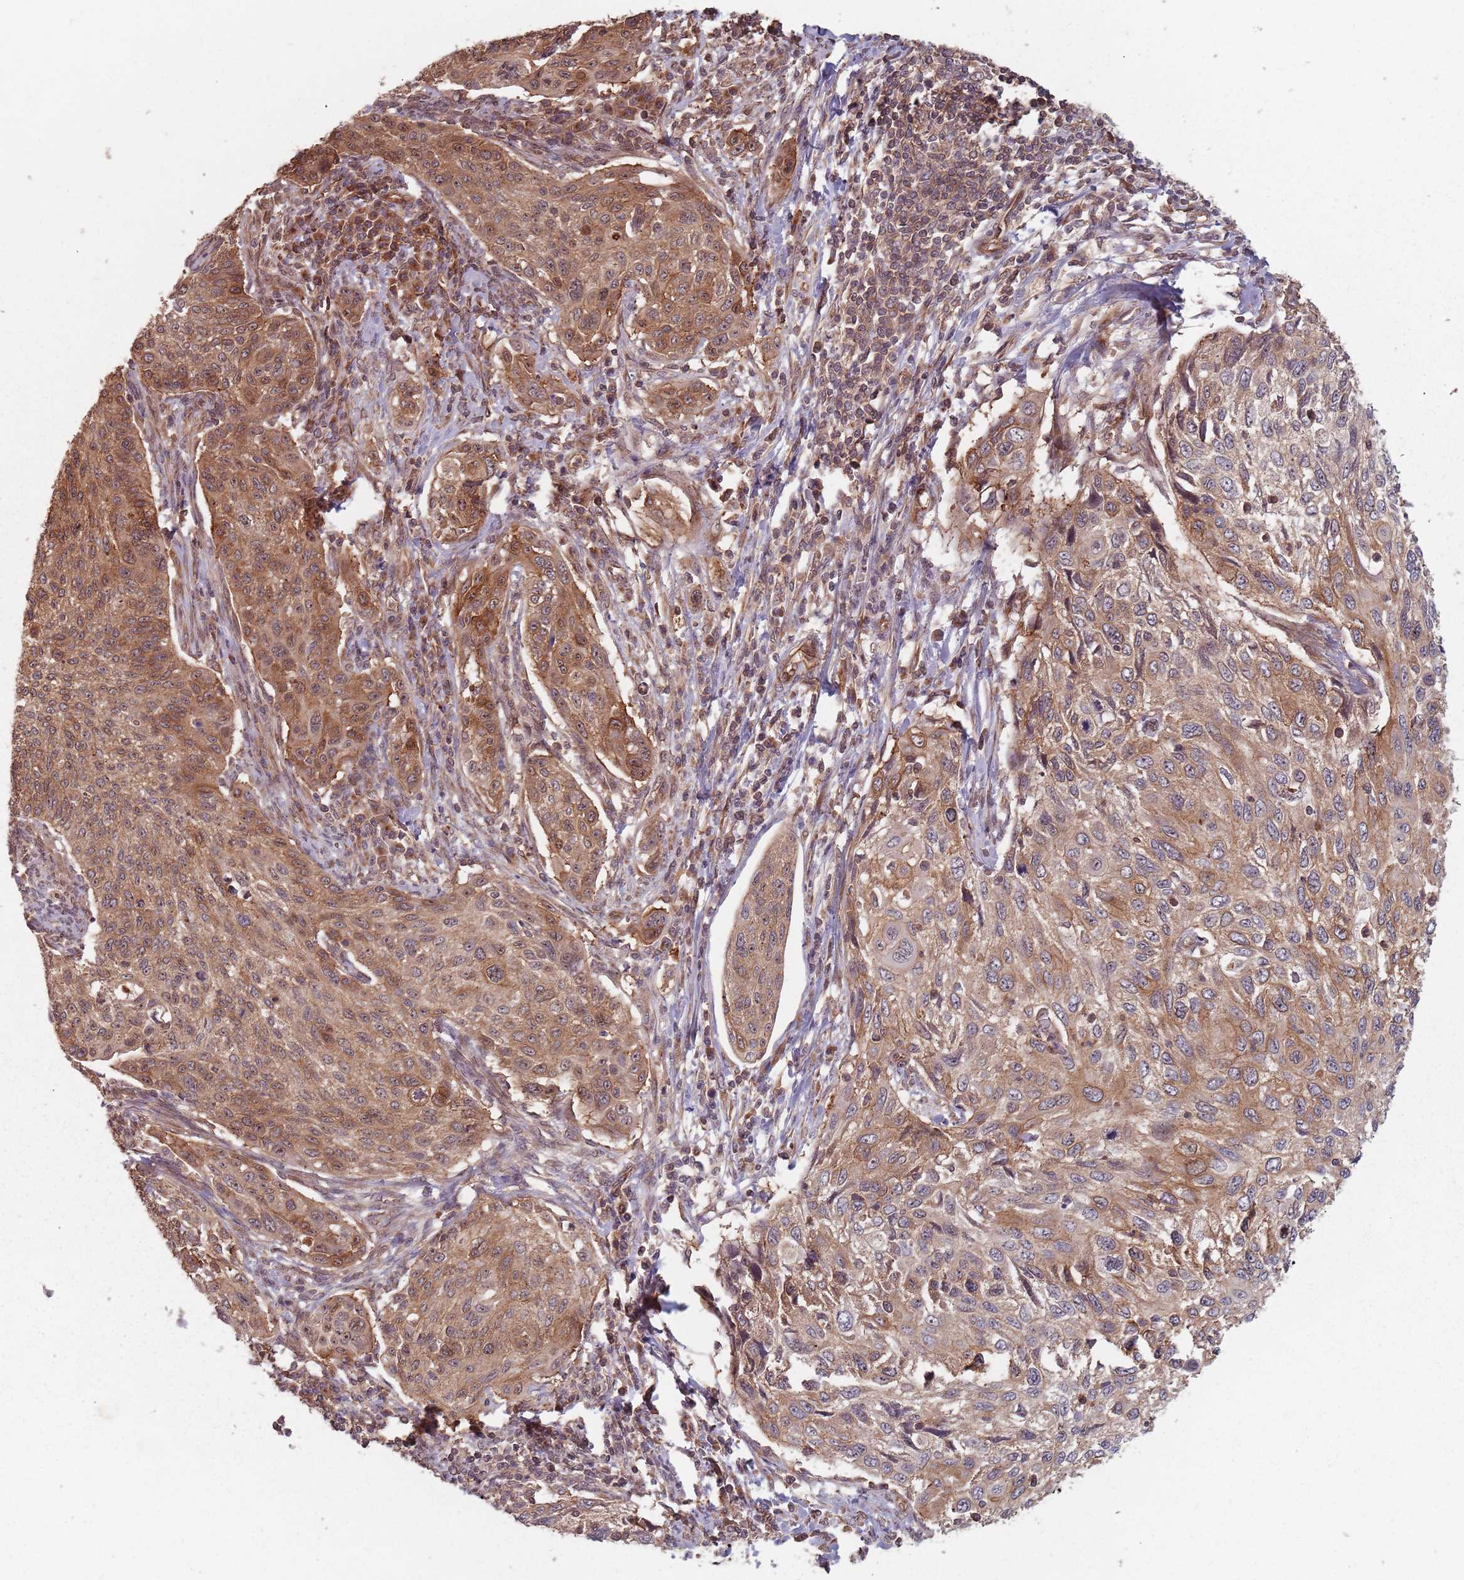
{"staining": {"intensity": "moderate", "quantity": ">75%", "location": "cytoplasmic/membranous"}, "tissue": "cervical cancer", "cell_type": "Tumor cells", "image_type": "cancer", "snomed": [{"axis": "morphology", "description": "Squamous cell carcinoma, NOS"}, {"axis": "topography", "description": "Cervix"}], "caption": "IHC micrograph of cervical cancer stained for a protein (brown), which shows medium levels of moderate cytoplasmic/membranous expression in about >75% of tumor cells.", "gene": "C3orf14", "patient": {"sex": "female", "age": 70}}